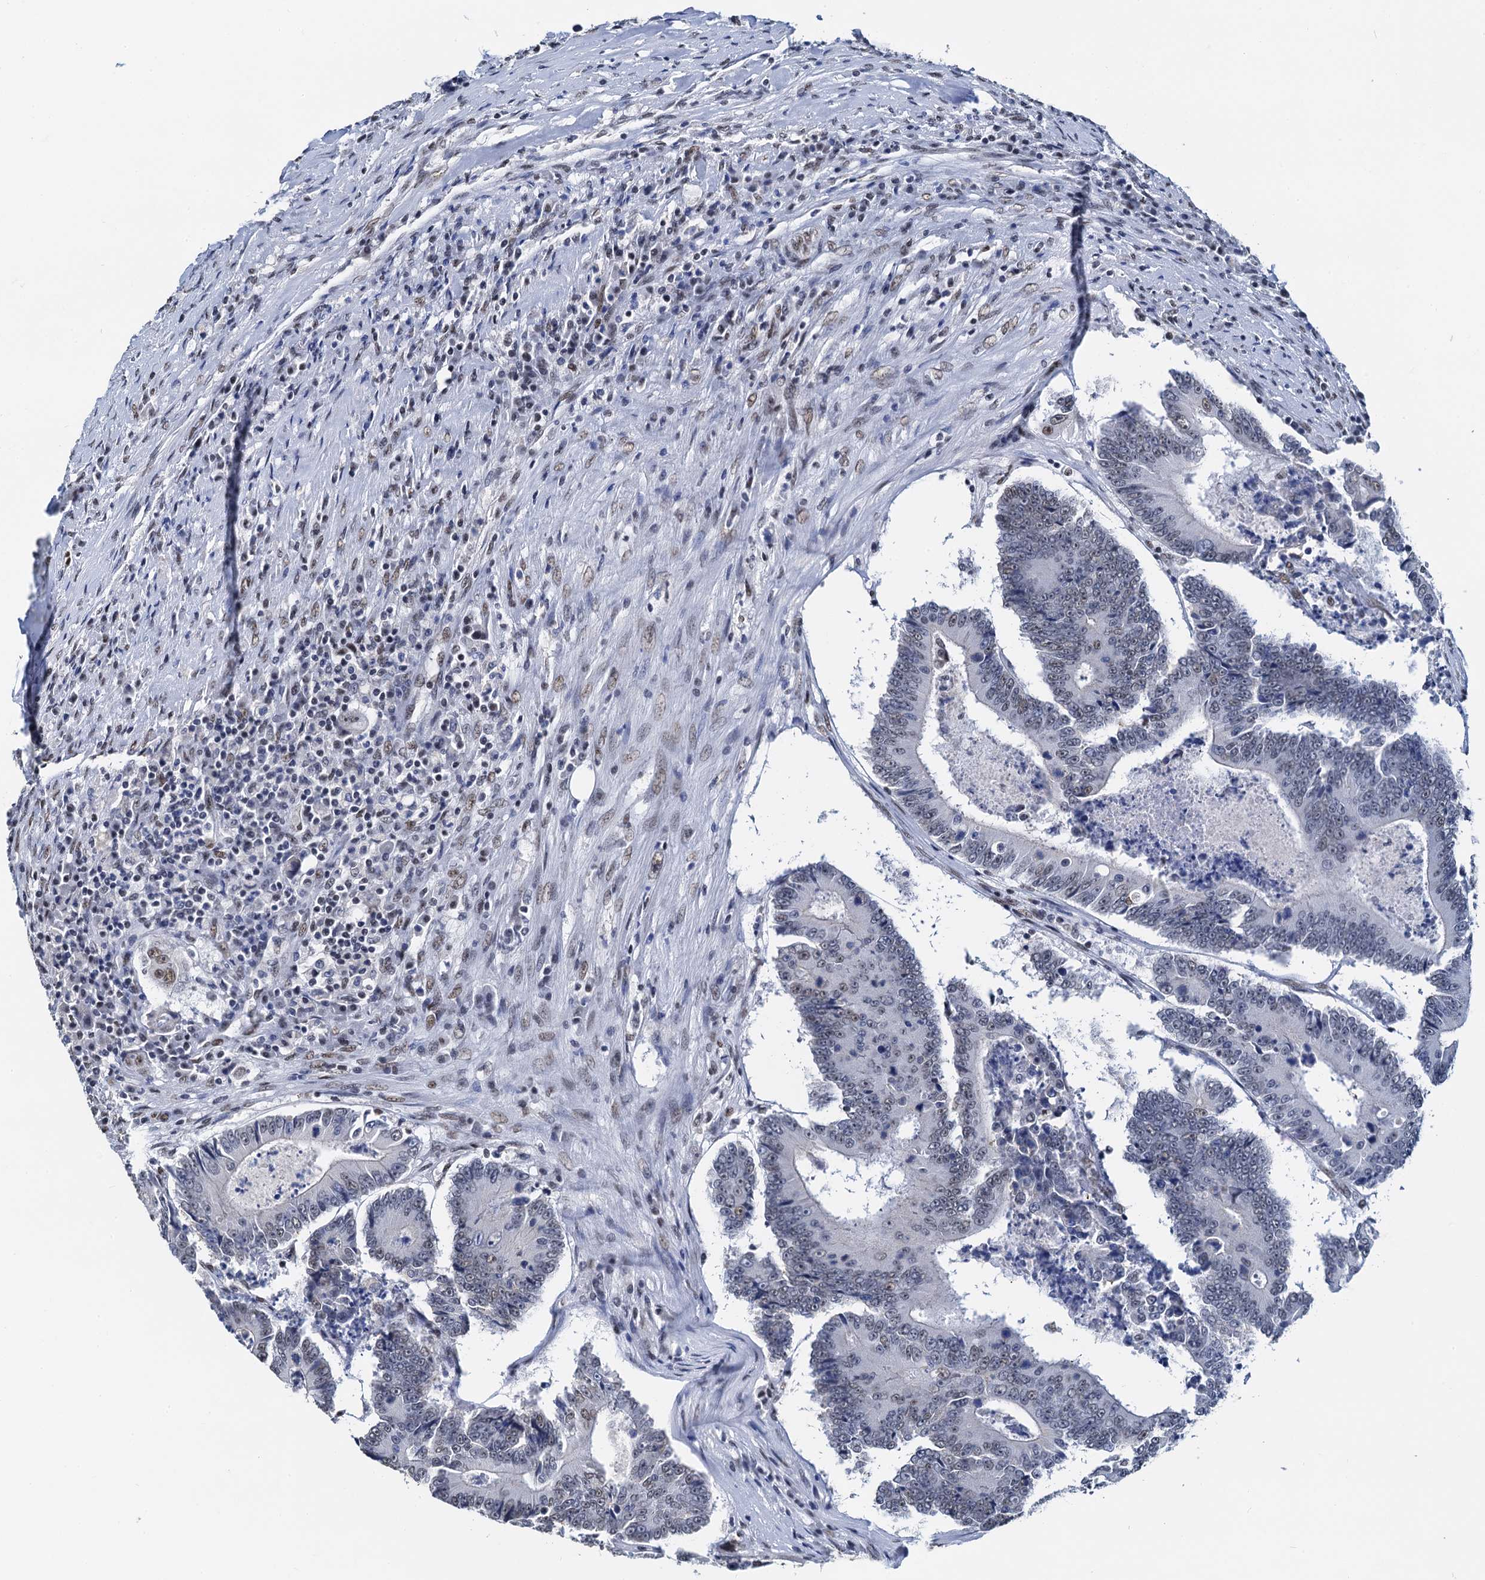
{"staining": {"intensity": "weak", "quantity": "25%-75%", "location": "nuclear"}, "tissue": "colorectal cancer", "cell_type": "Tumor cells", "image_type": "cancer", "snomed": [{"axis": "morphology", "description": "Adenocarcinoma, NOS"}, {"axis": "topography", "description": "Colon"}], "caption": "Approximately 25%-75% of tumor cells in adenocarcinoma (colorectal) demonstrate weak nuclear protein expression as visualized by brown immunohistochemical staining.", "gene": "SLTM", "patient": {"sex": "male", "age": 83}}